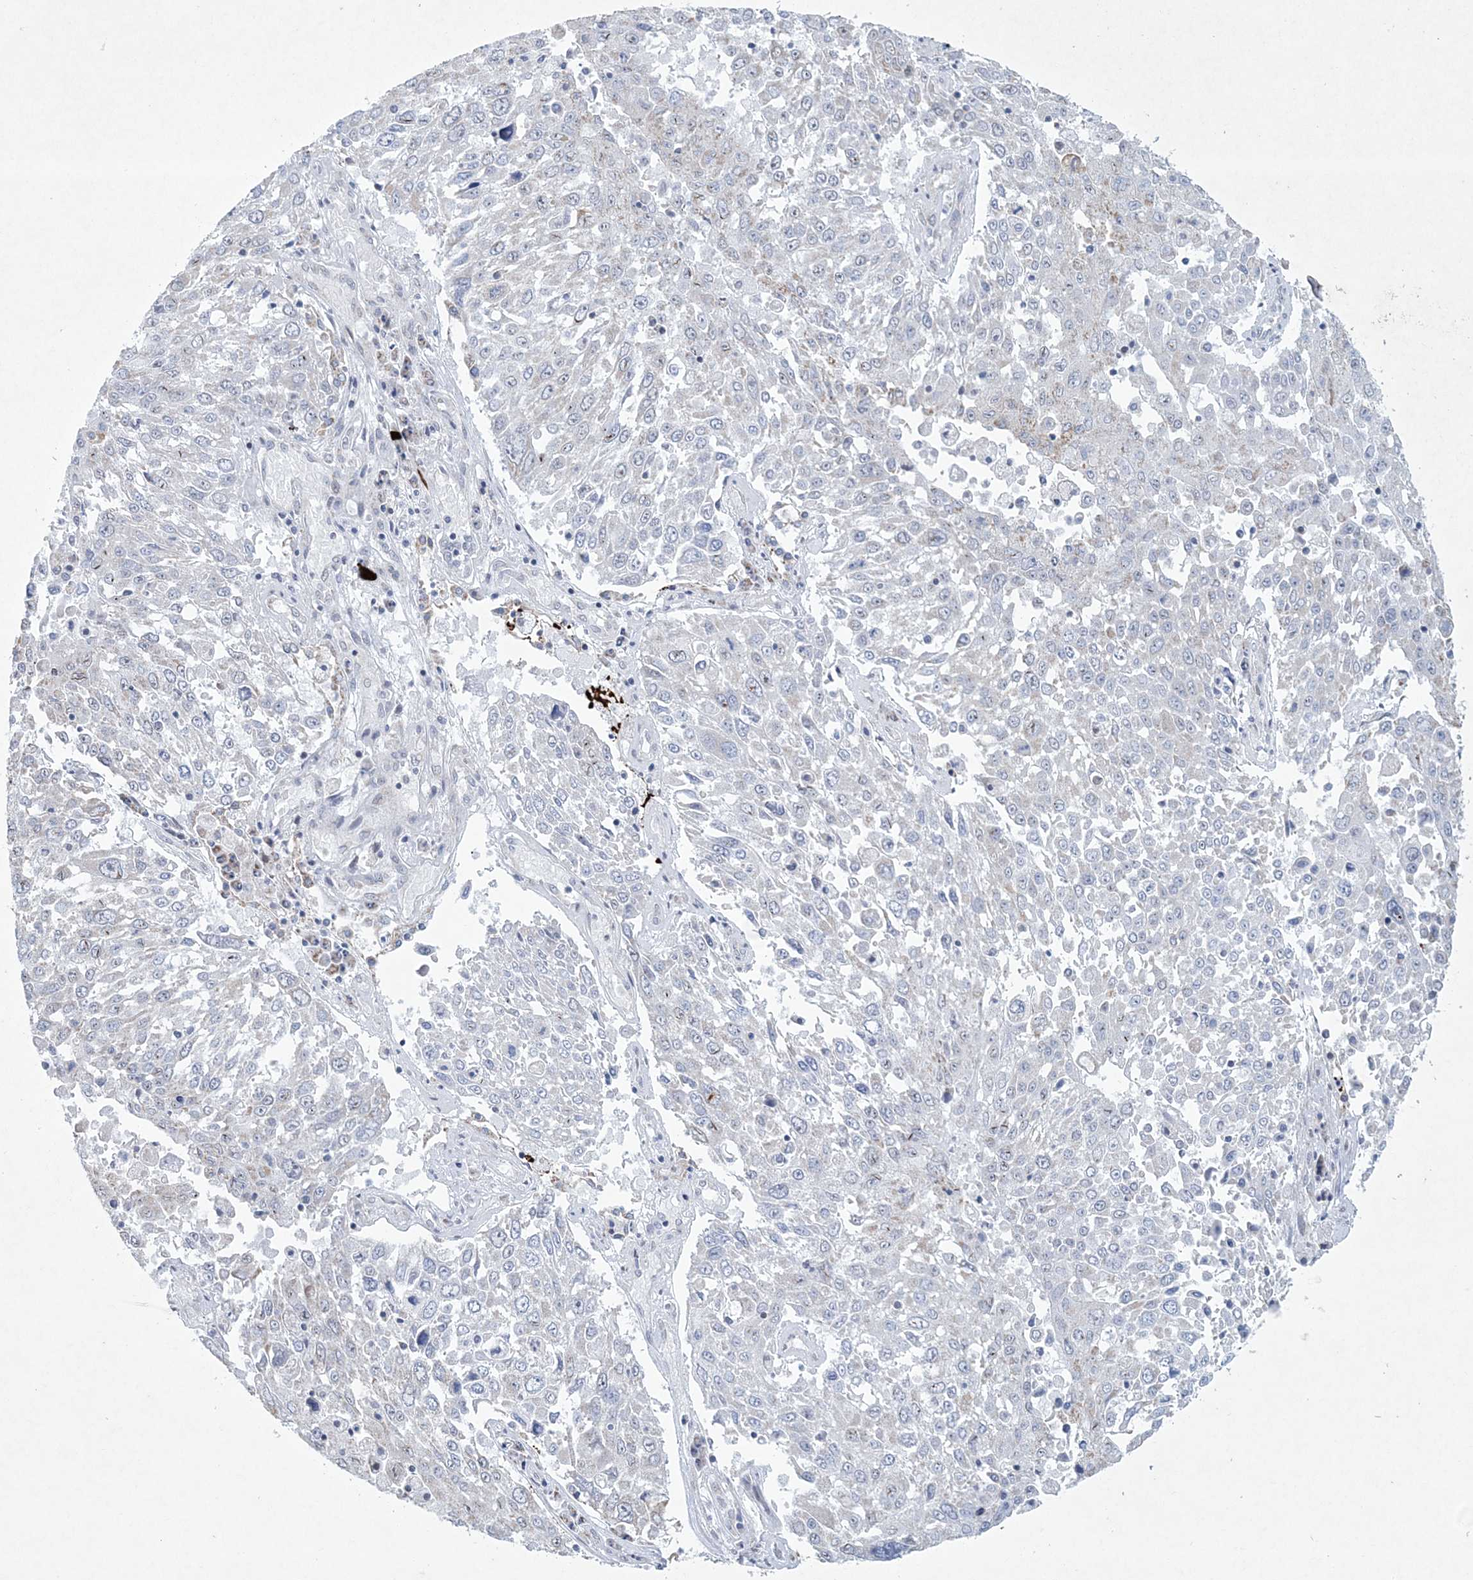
{"staining": {"intensity": "negative", "quantity": "none", "location": "none"}, "tissue": "lung cancer", "cell_type": "Tumor cells", "image_type": "cancer", "snomed": [{"axis": "morphology", "description": "Squamous cell carcinoma, NOS"}, {"axis": "topography", "description": "Lung"}], "caption": "Photomicrograph shows no protein expression in tumor cells of lung squamous cell carcinoma tissue.", "gene": "CES4A", "patient": {"sex": "male", "age": 65}}